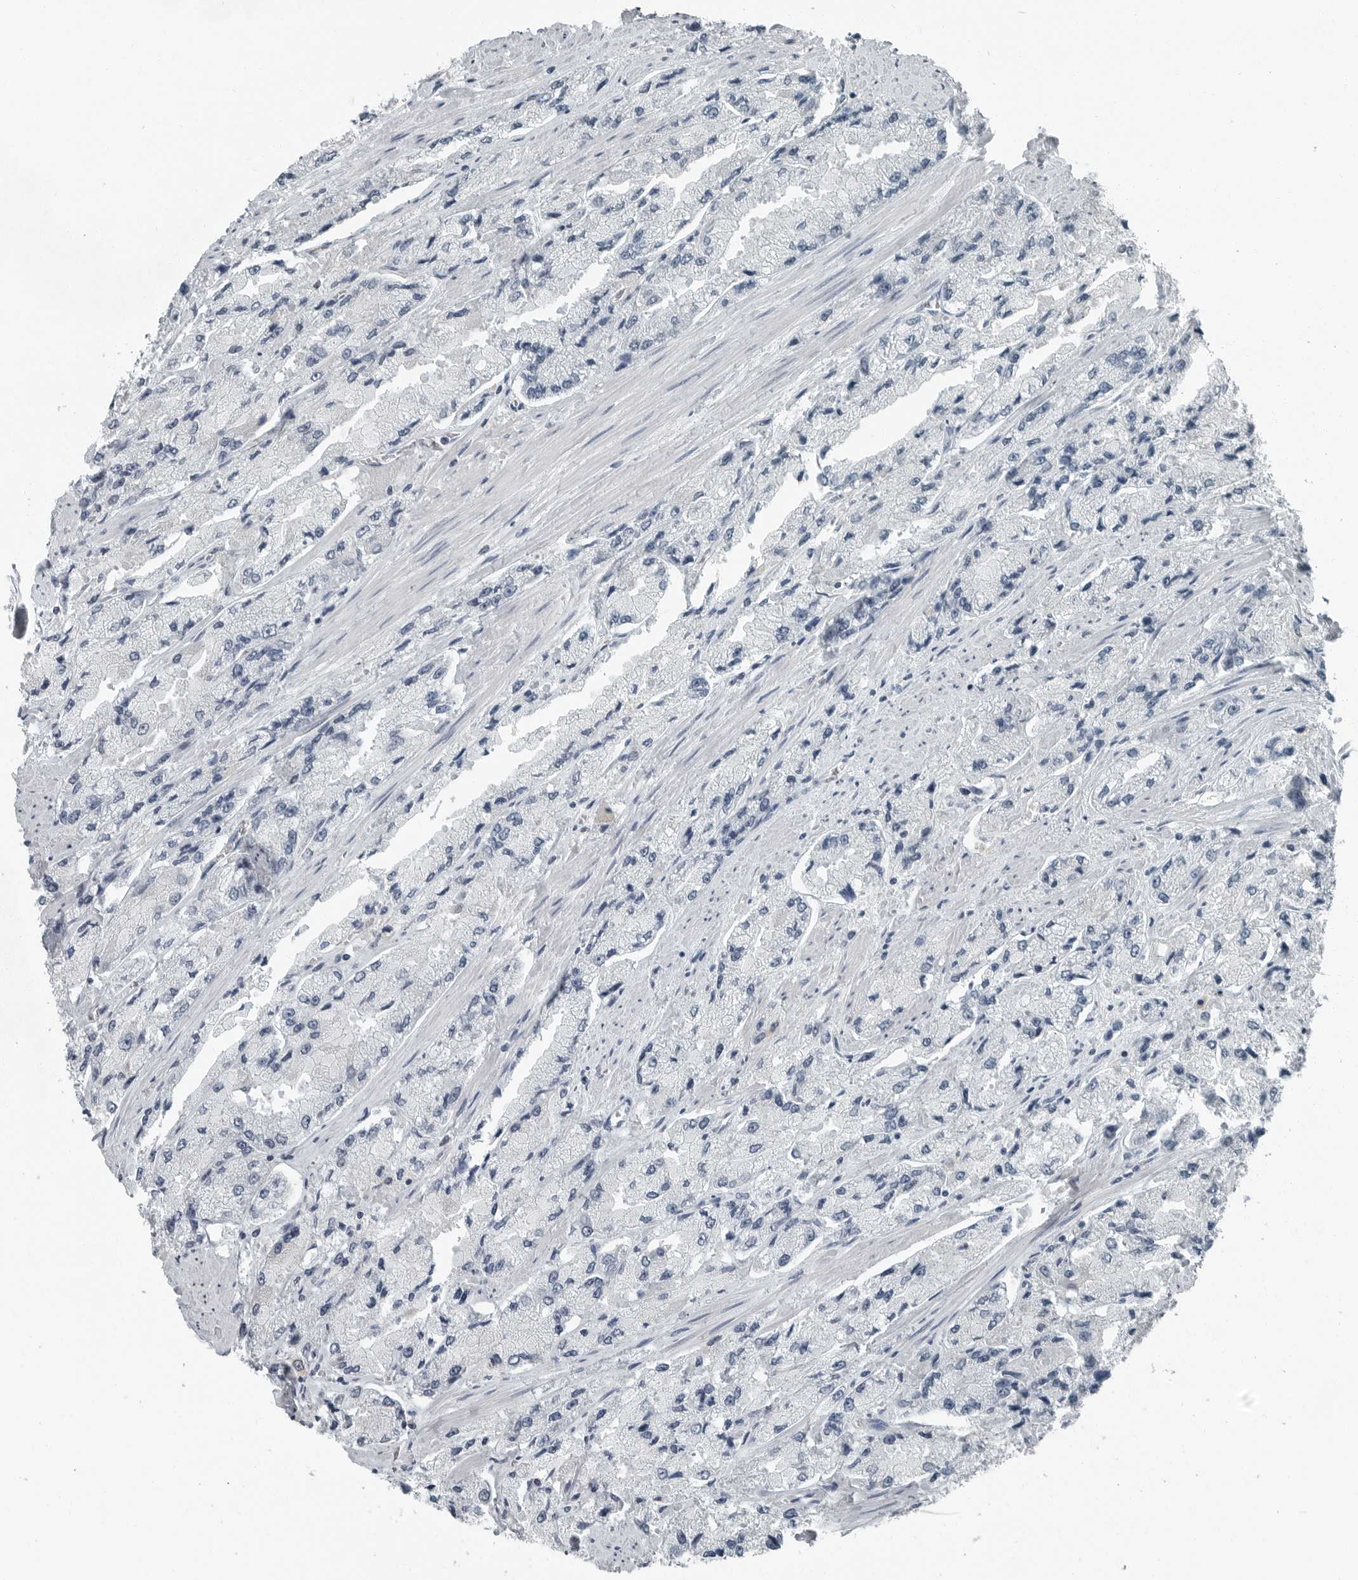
{"staining": {"intensity": "negative", "quantity": "none", "location": "none"}, "tissue": "prostate cancer", "cell_type": "Tumor cells", "image_type": "cancer", "snomed": [{"axis": "morphology", "description": "Adenocarcinoma, High grade"}, {"axis": "topography", "description": "Prostate"}], "caption": "DAB (3,3'-diaminobenzidine) immunohistochemical staining of prostate cancer (high-grade adenocarcinoma) exhibits no significant positivity in tumor cells.", "gene": "KYAT1", "patient": {"sex": "male", "age": 58}}